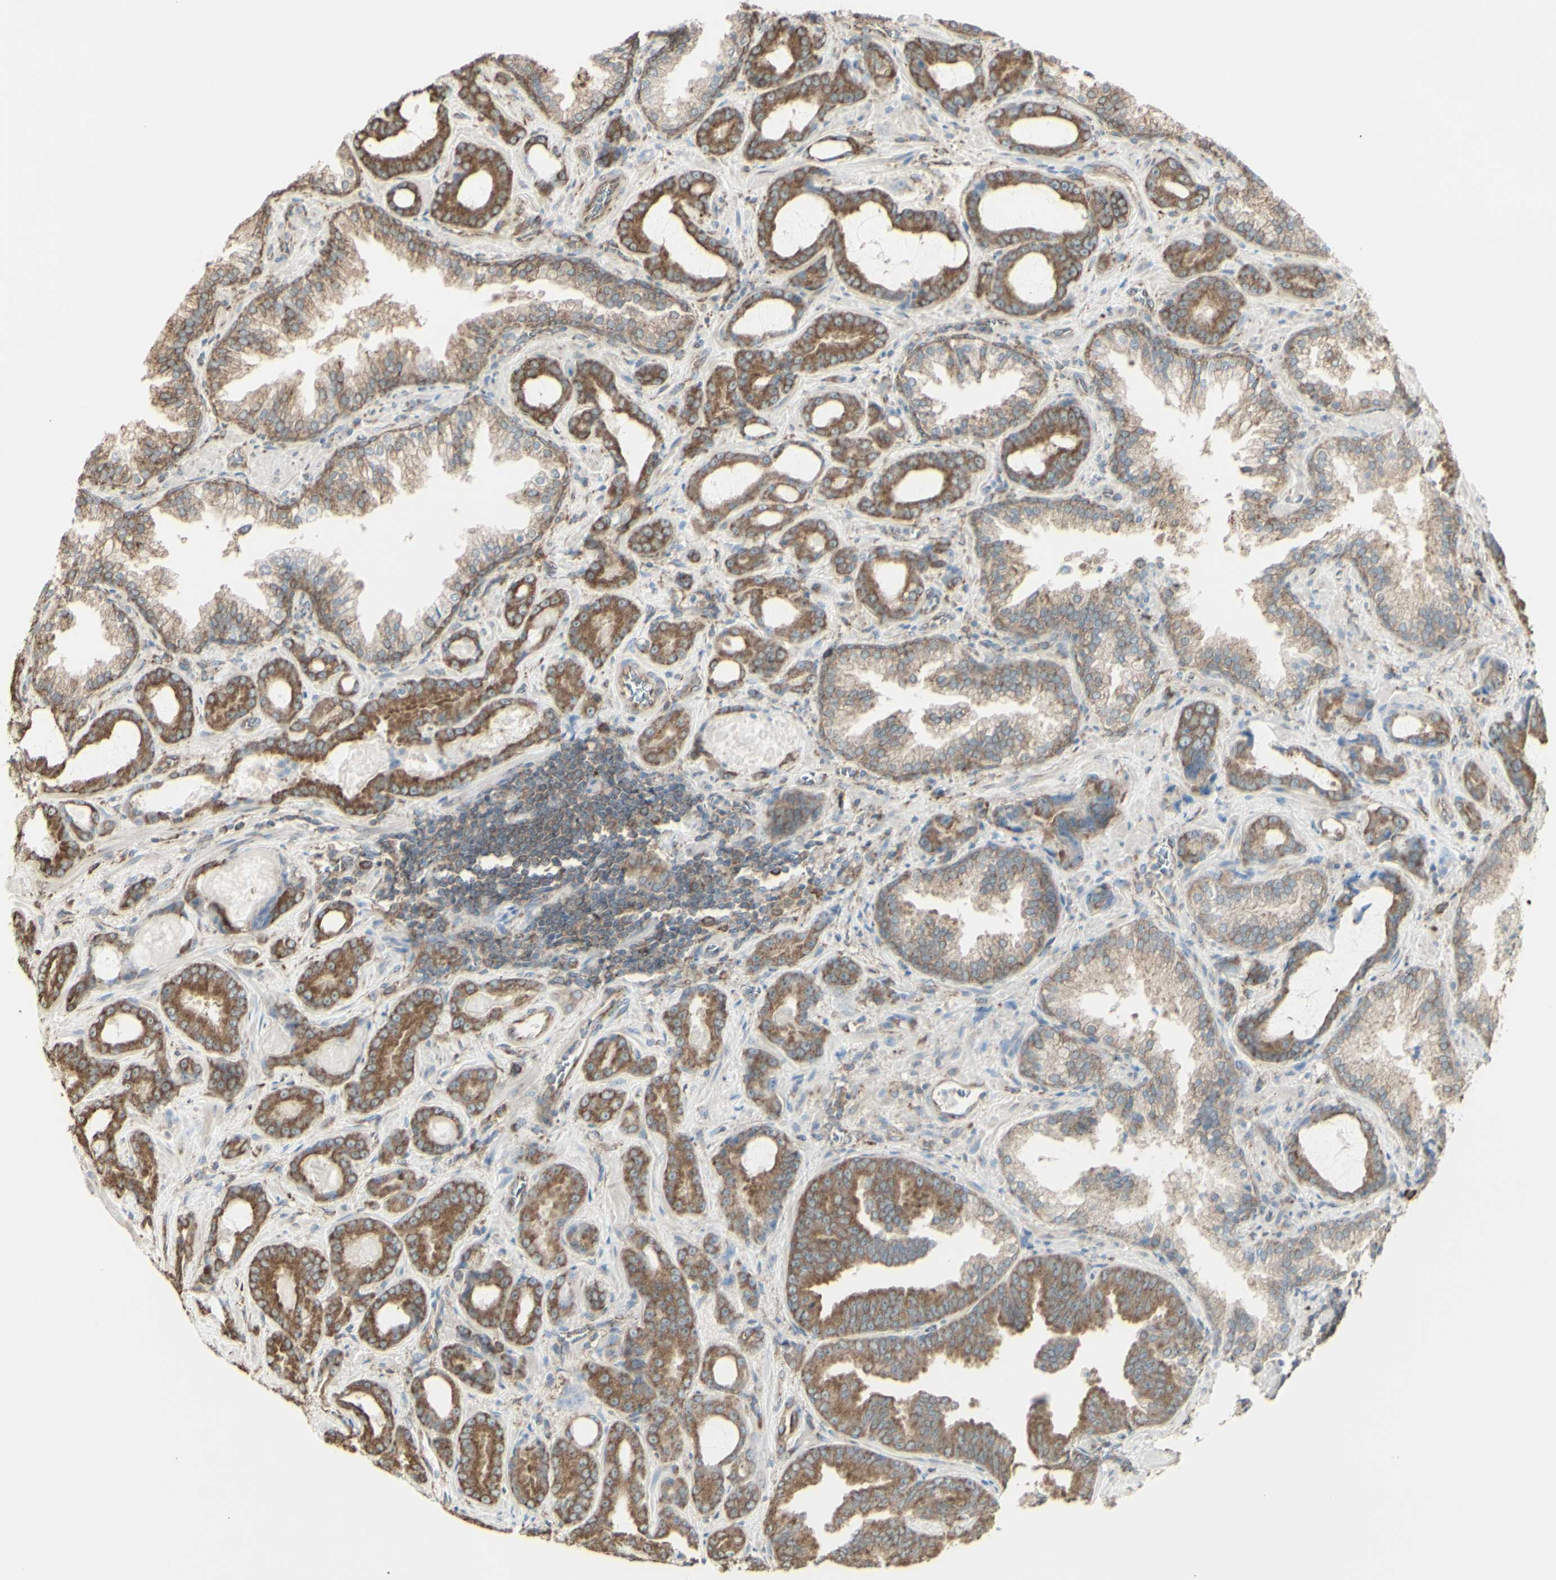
{"staining": {"intensity": "moderate", "quantity": ">75%", "location": "cytoplasmic/membranous"}, "tissue": "prostate cancer", "cell_type": "Tumor cells", "image_type": "cancer", "snomed": [{"axis": "morphology", "description": "Adenocarcinoma, Low grade"}, {"axis": "topography", "description": "Prostate"}], "caption": "Moderate cytoplasmic/membranous protein positivity is seen in approximately >75% of tumor cells in prostate adenocarcinoma (low-grade). The protein of interest is stained brown, and the nuclei are stained in blue (DAB IHC with brightfield microscopy, high magnification).", "gene": "EEF1B2", "patient": {"sex": "male", "age": 60}}